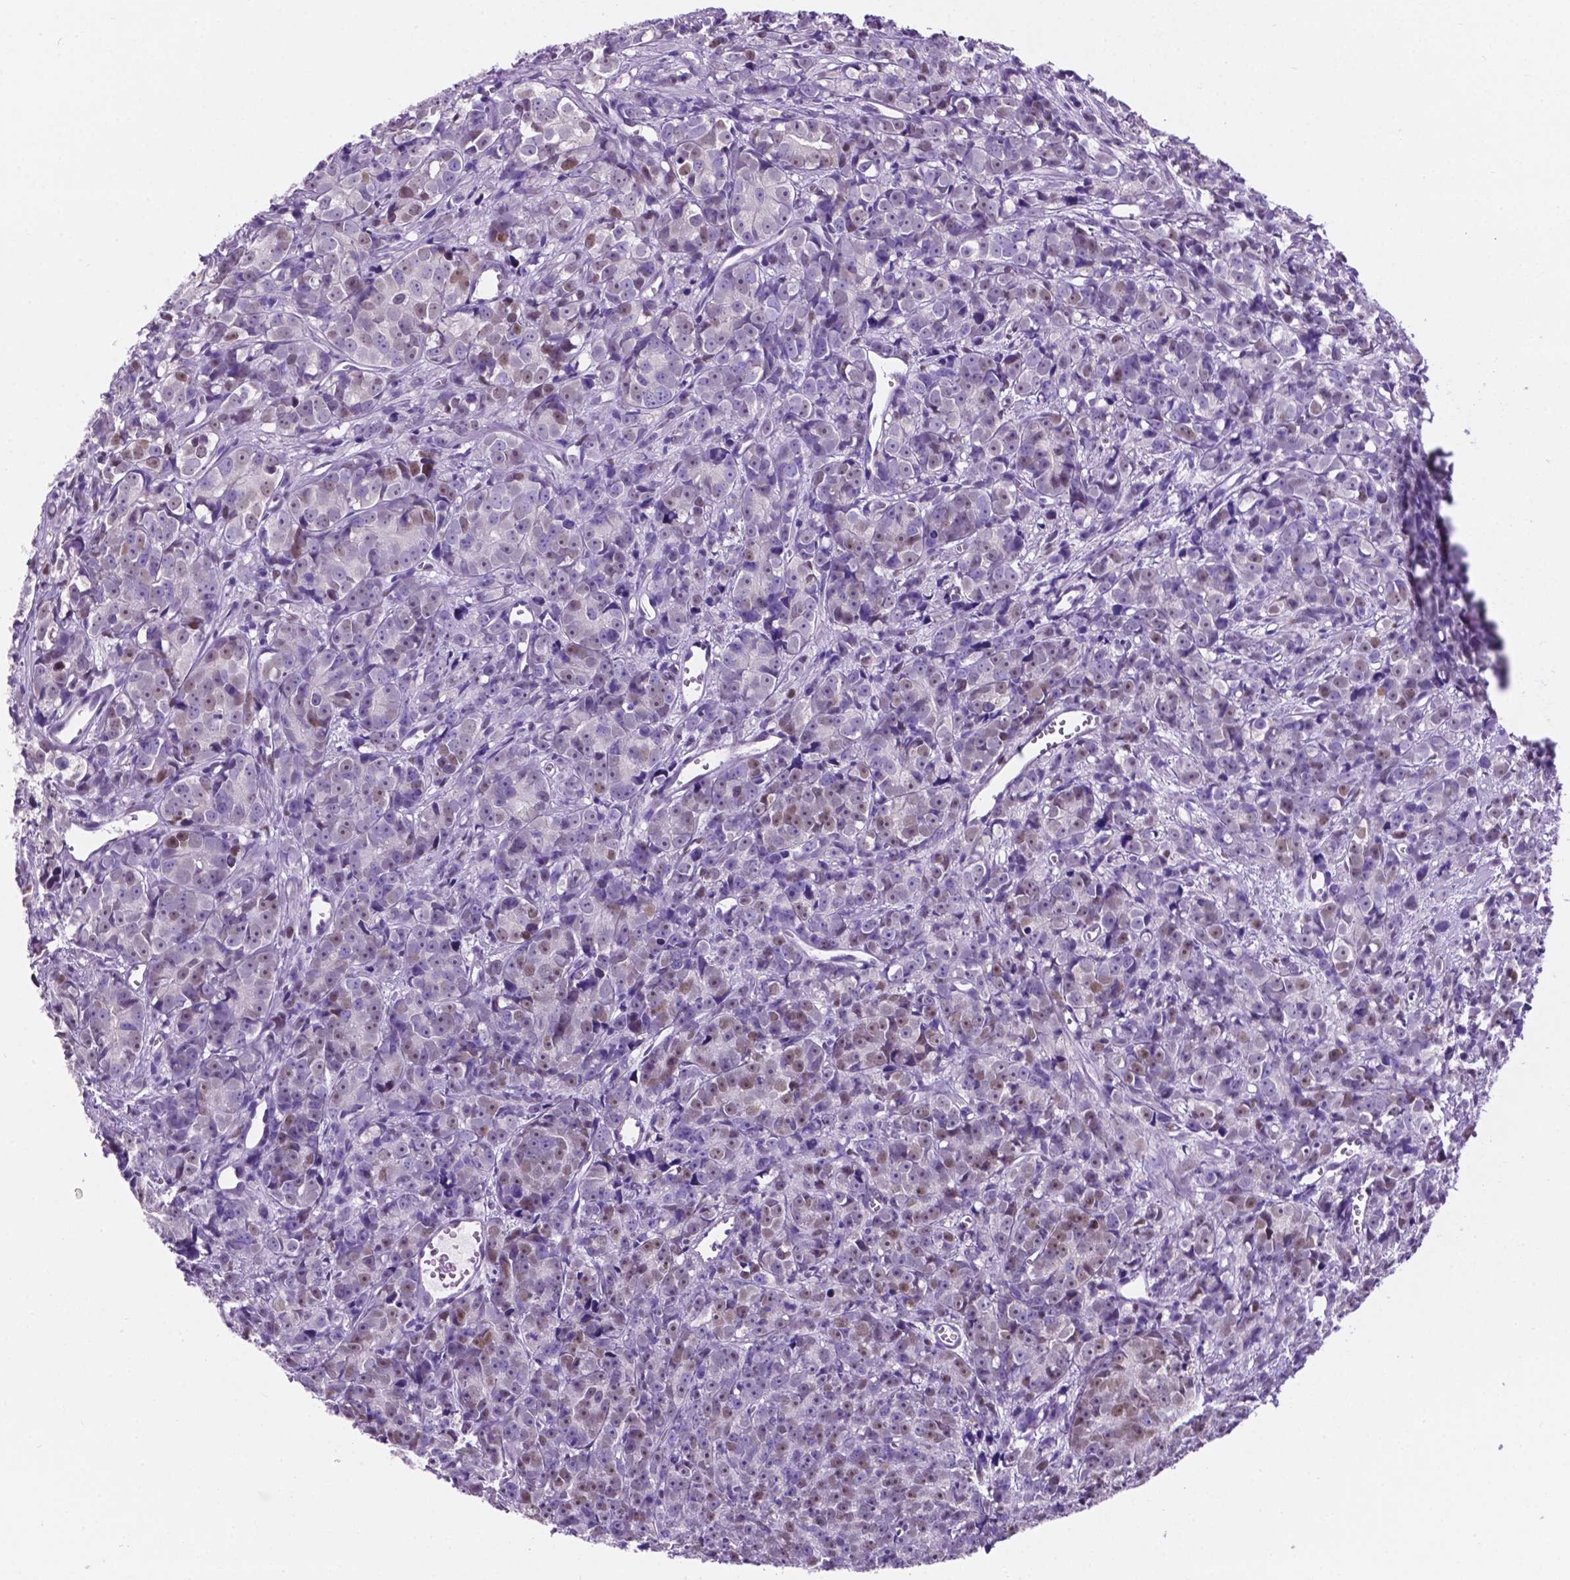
{"staining": {"intensity": "weak", "quantity": "25%-75%", "location": "nuclear"}, "tissue": "prostate cancer", "cell_type": "Tumor cells", "image_type": "cancer", "snomed": [{"axis": "morphology", "description": "Adenocarcinoma, High grade"}, {"axis": "topography", "description": "Prostate"}], "caption": "Prostate high-grade adenocarcinoma was stained to show a protein in brown. There is low levels of weak nuclear positivity in approximately 25%-75% of tumor cells.", "gene": "TMEM210", "patient": {"sex": "male", "age": 77}}